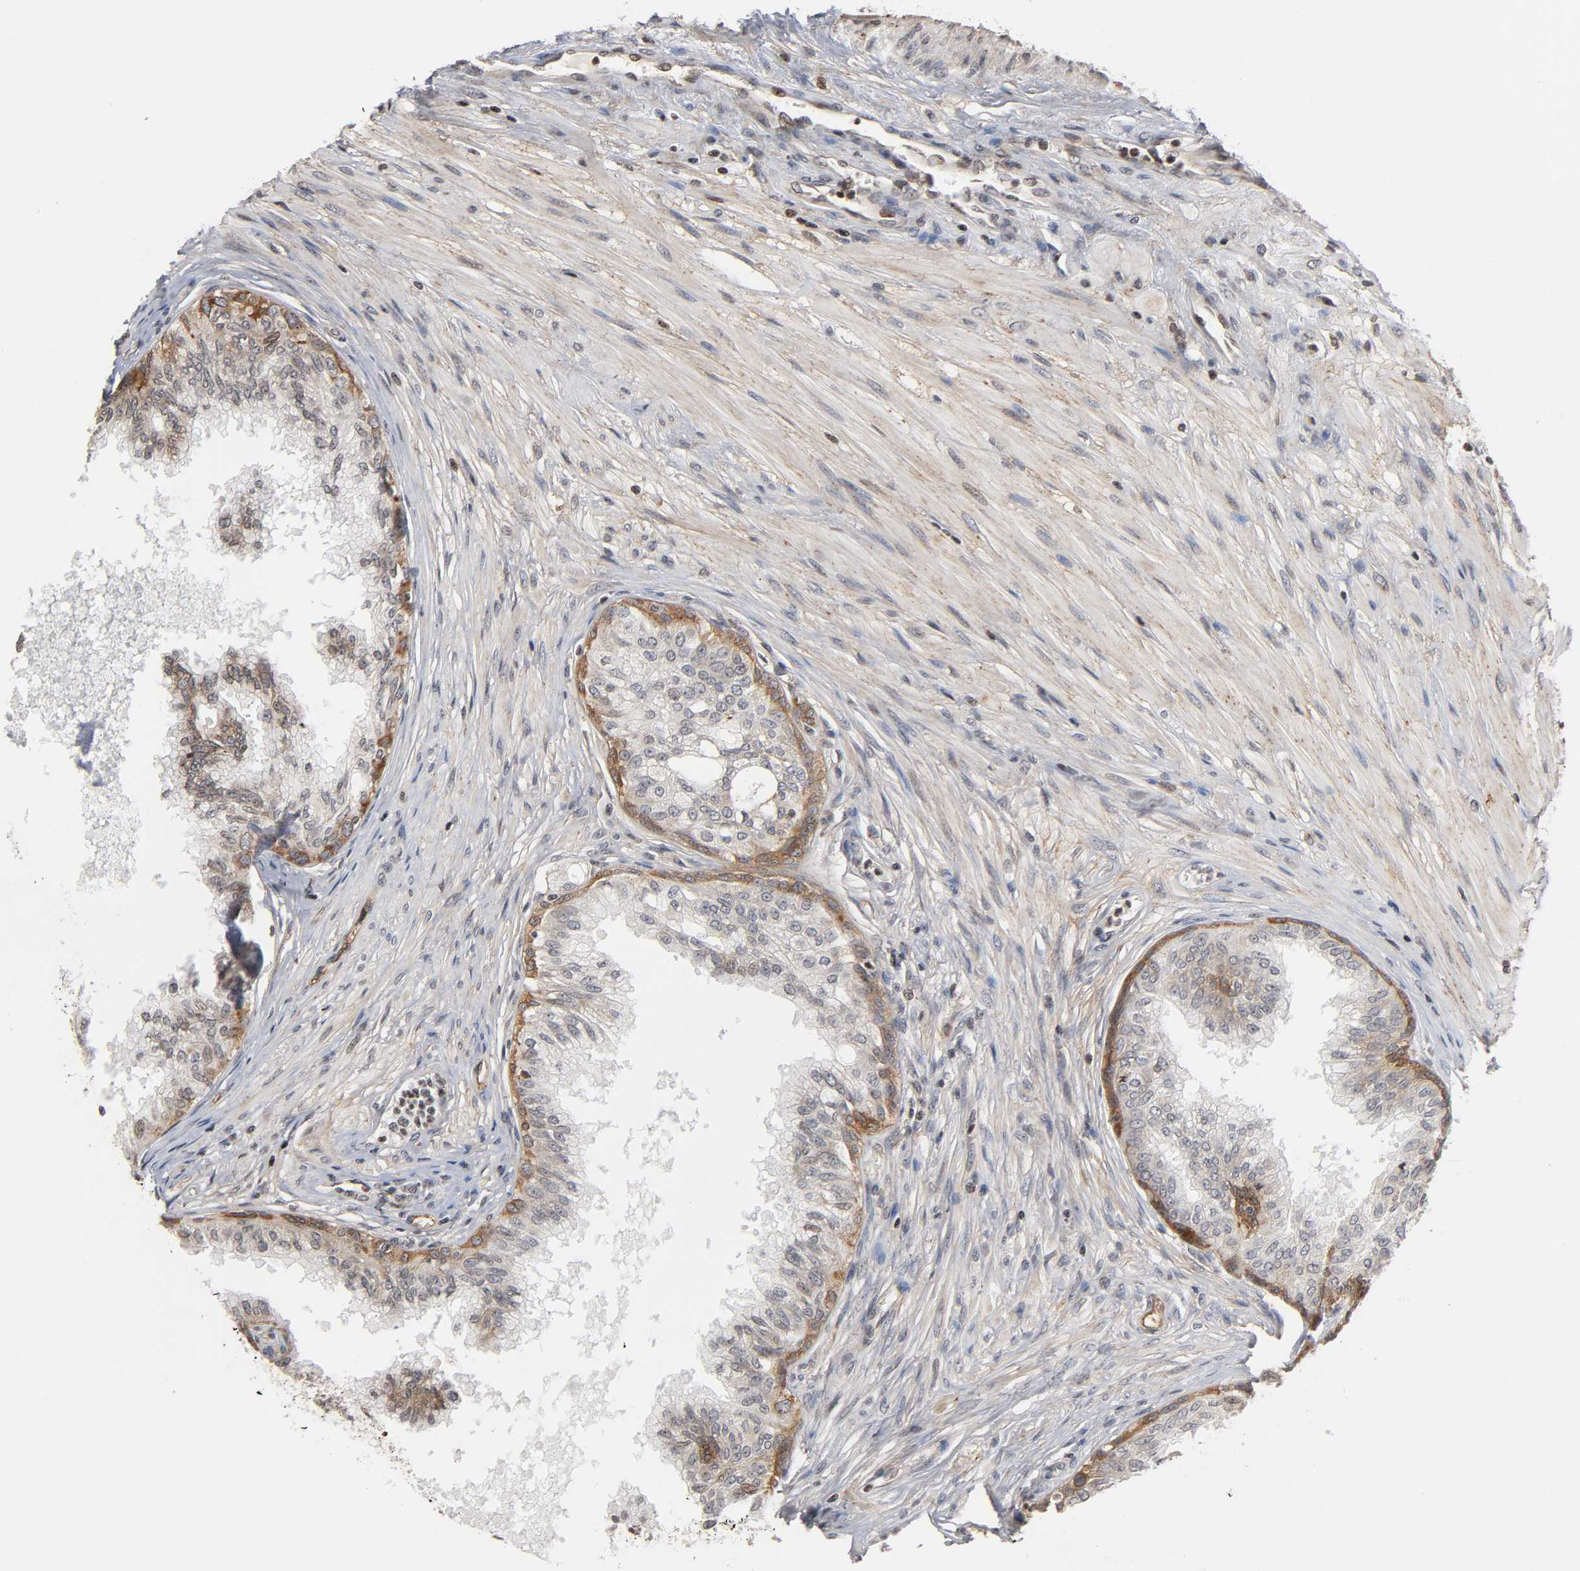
{"staining": {"intensity": "moderate", "quantity": "25%-75%", "location": "cytoplasmic/membranous"}, "tissue": "prostate", "cell_type": "Glandular cells", "image_type": "normal", "snomed": [{"axis": "morphology", "description": "Normal tissue, NOS"}, {"axis": "topography", "description": "Prostate"}, {"axis": "topography", "description": "Seminal veicle"}], "caption": "A brown stain shows moderate cytoplasmic/membranous staining of a protein in glandular cells of normal prostate. The protein of interest is shown in brown color, while the nuclei are stained blue.", "gene": "ITGAV", "patient": {"sex": "male", "age": 60}}